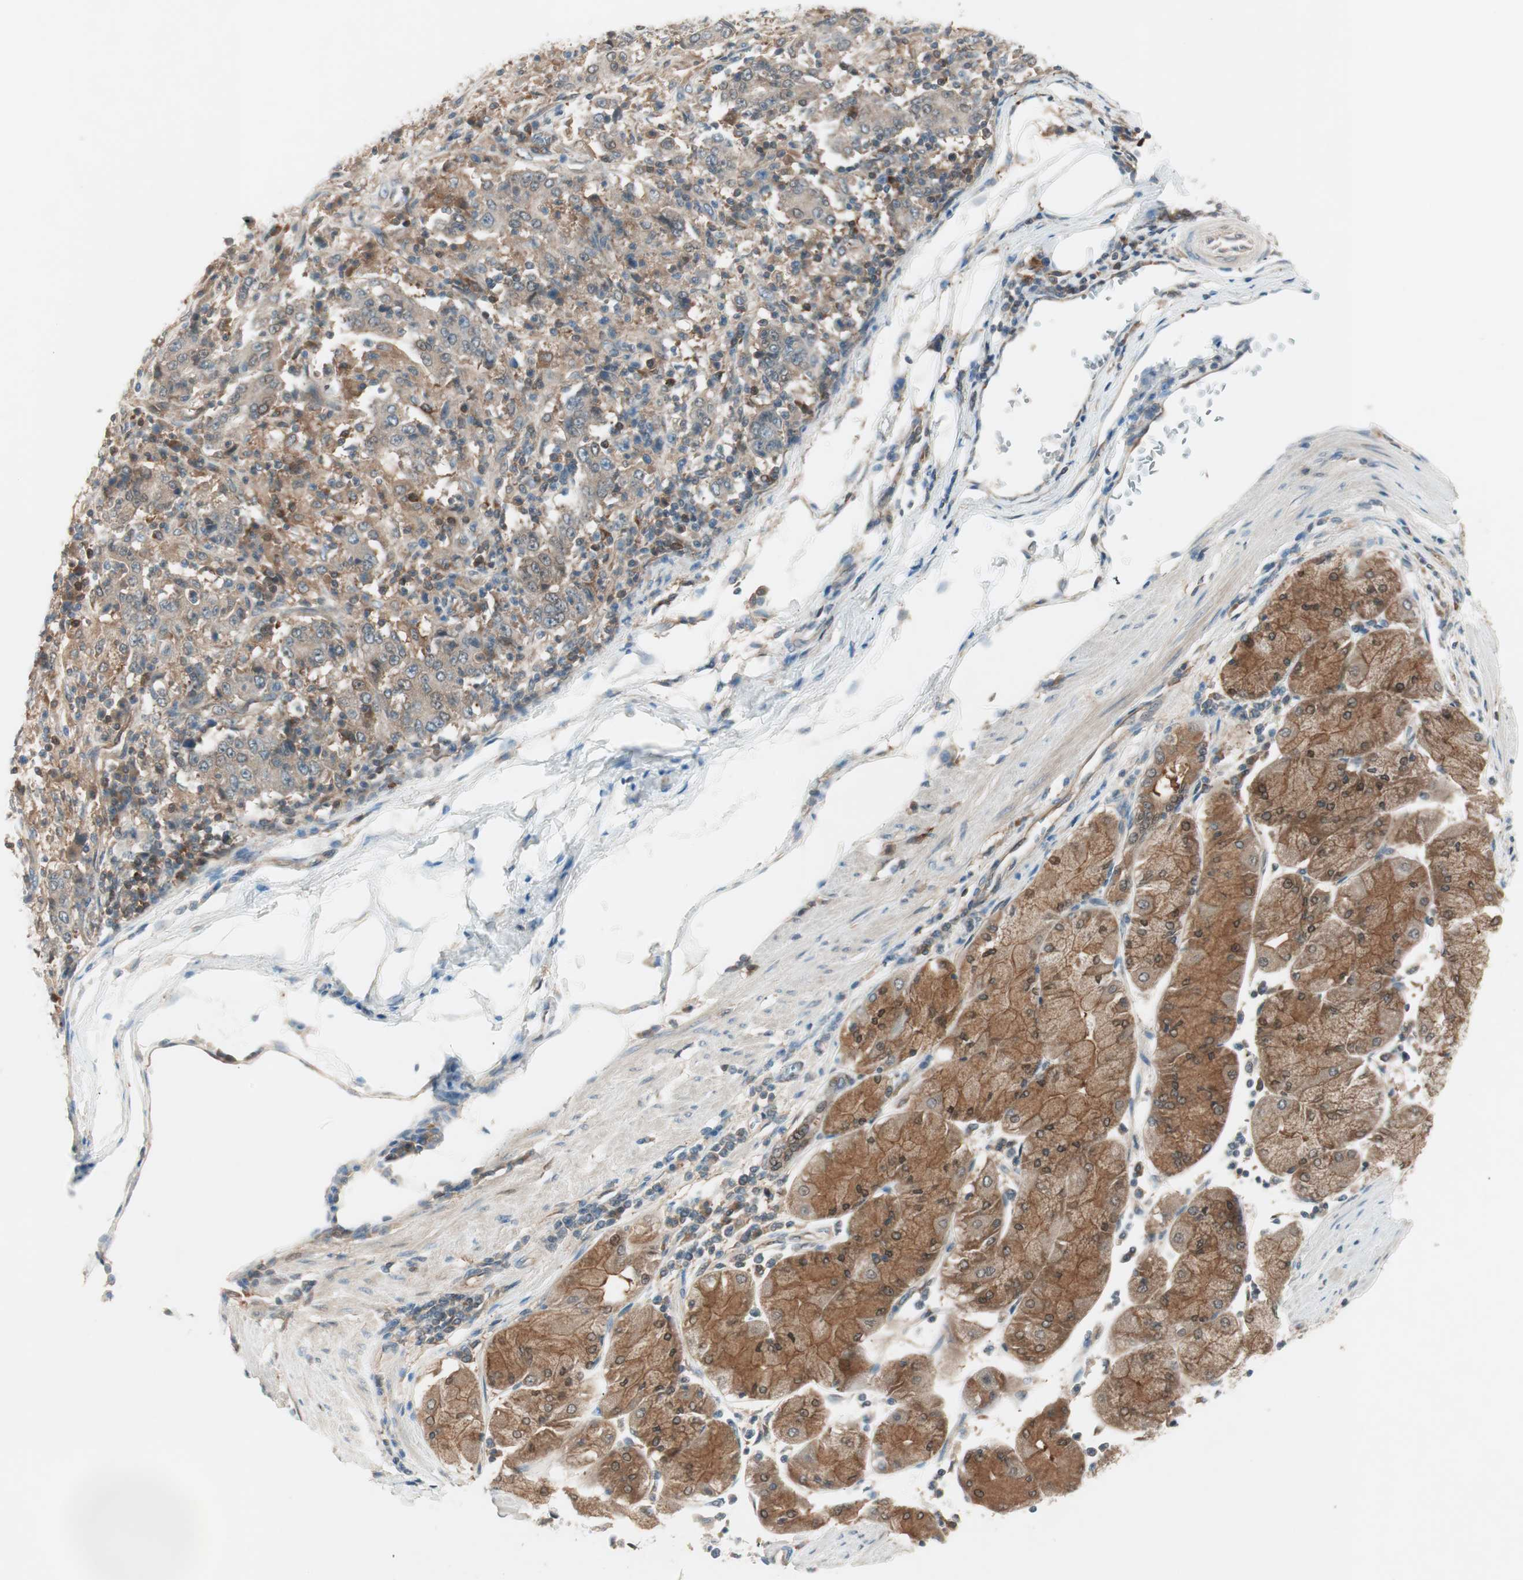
{"staining": {"intensity": "weak", "quantity": ">75%", "location": "cytoplasmic/membranous"}, "tissue": "stomach cancer", "cell_type": "Tumor cells", "image_type": "cancer", "snomed": [{"axis": "morphology", "description": "Normal tissue, NOS"}, {"axis": "morphology", "description": "Adenocarcinoma, NOS"}, {"axis": "topography", "description": "Stomach, upper"}, {"axis": "topography", "description": "Stomach"}], "caption": "The image shows immunohistochemical staining of adenocarcinoma (stomach). There is weak cytoplasmic/membranous expression is present in approximately >75% of tumor cells. Using DAB (brown) and hematoxylin (blue) stains, captured at high magnification using brightfield microscopy.", "gene": "GALT", "patient": {"sex": "male", "age": 59}}